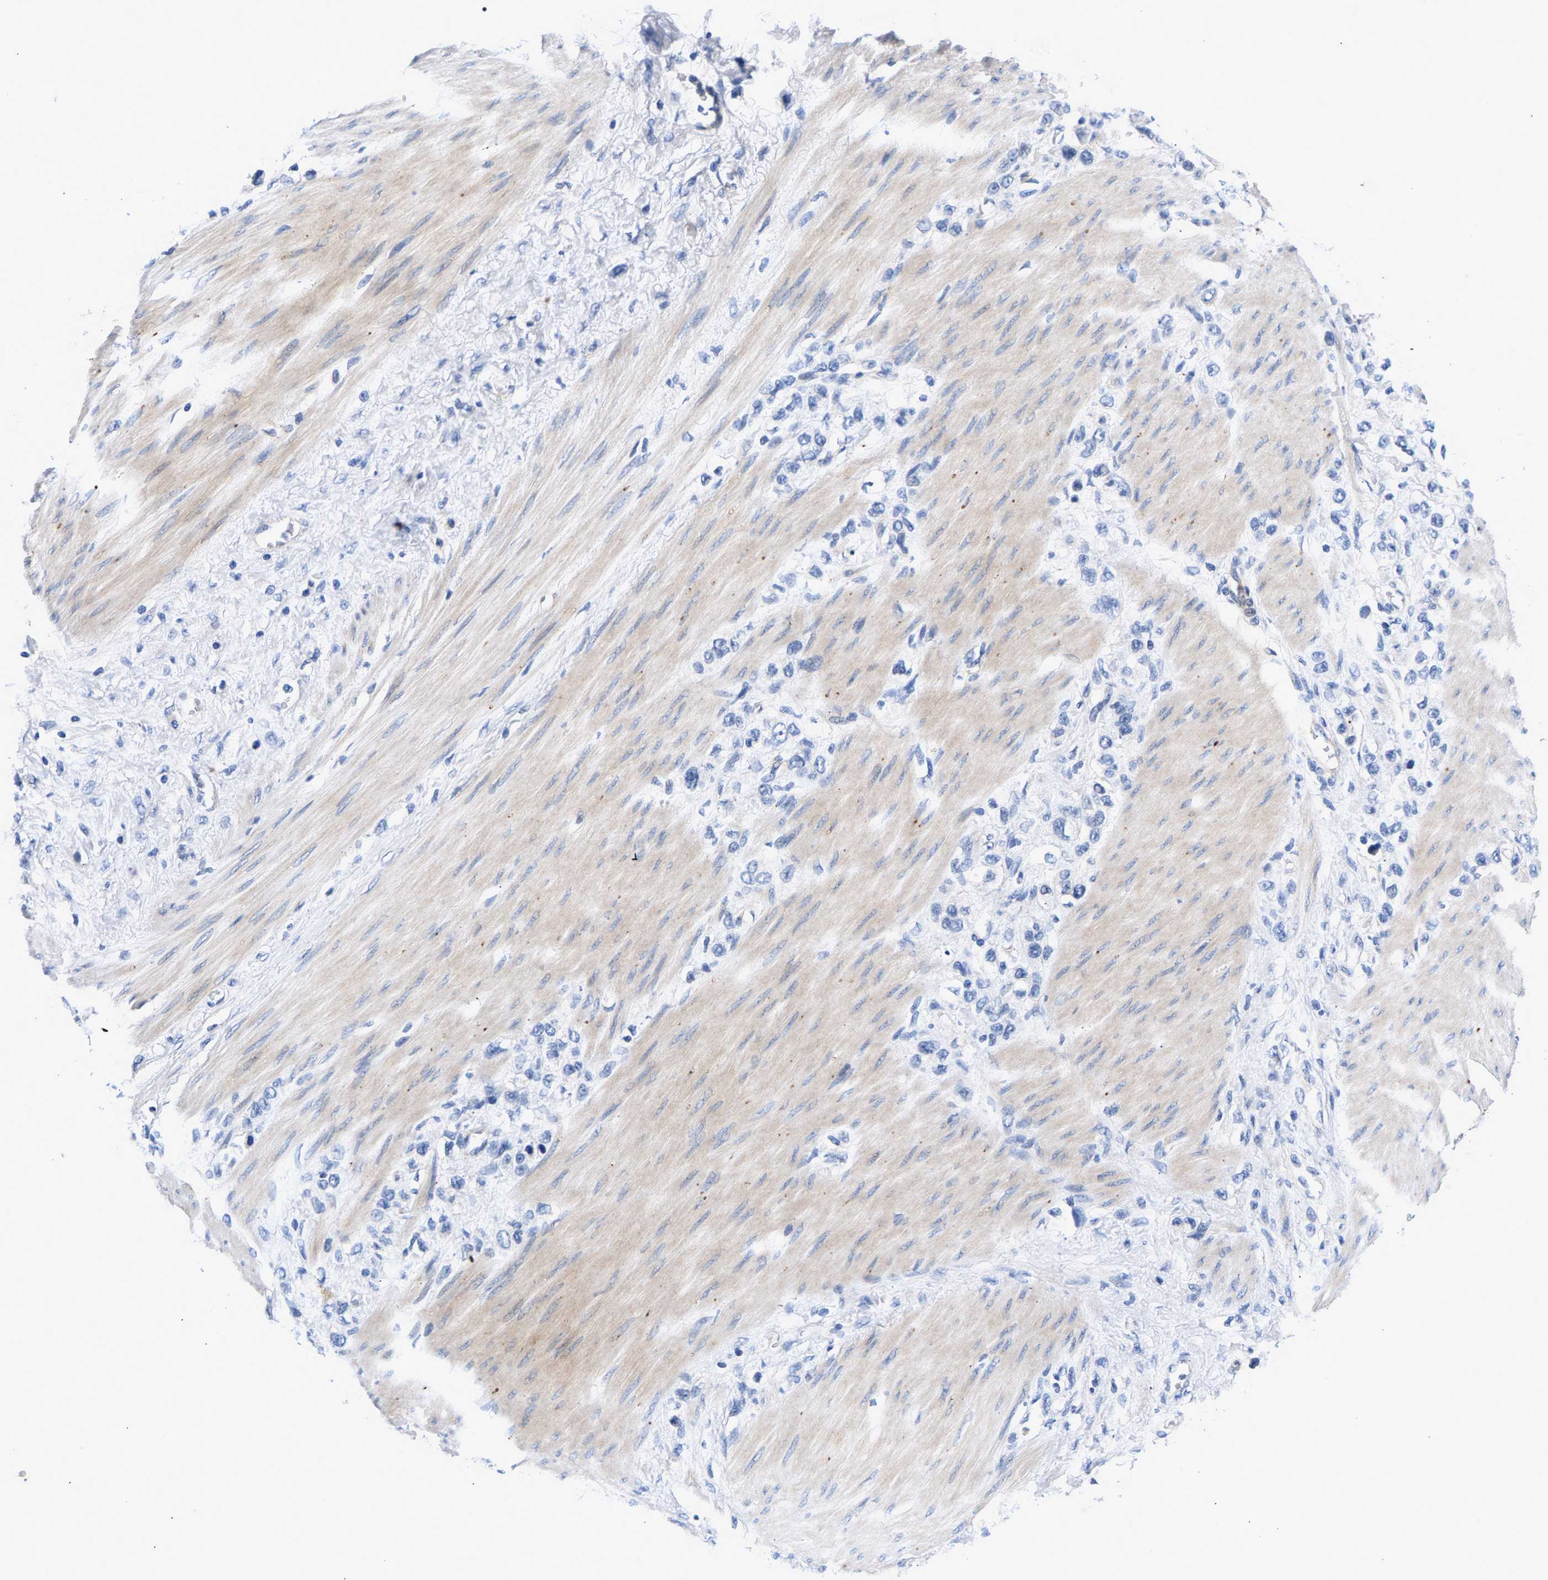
{"staining": {"intensity": "negative", "quantity": "none", "location": "none"}, "tissue": "stomach cancer", "cell_type": "Tumor cells", "image_type": "cancer", "snomed": [{"axis": "morphology", "description": "Adenocarcinoma, NOS"}, {"axis": "morphology", "description": "Adenocarcinoma, High grade"}, {"axis": "topography", "description": "Stomach, upper"}, {"axis": "topography", "description": "Stomach, lower"}], "caption": "There is no significant positivity in tumor cells of stomach cancer.", "gene": "P2RY4", "patient": {"sex": "female", "age": 65}}